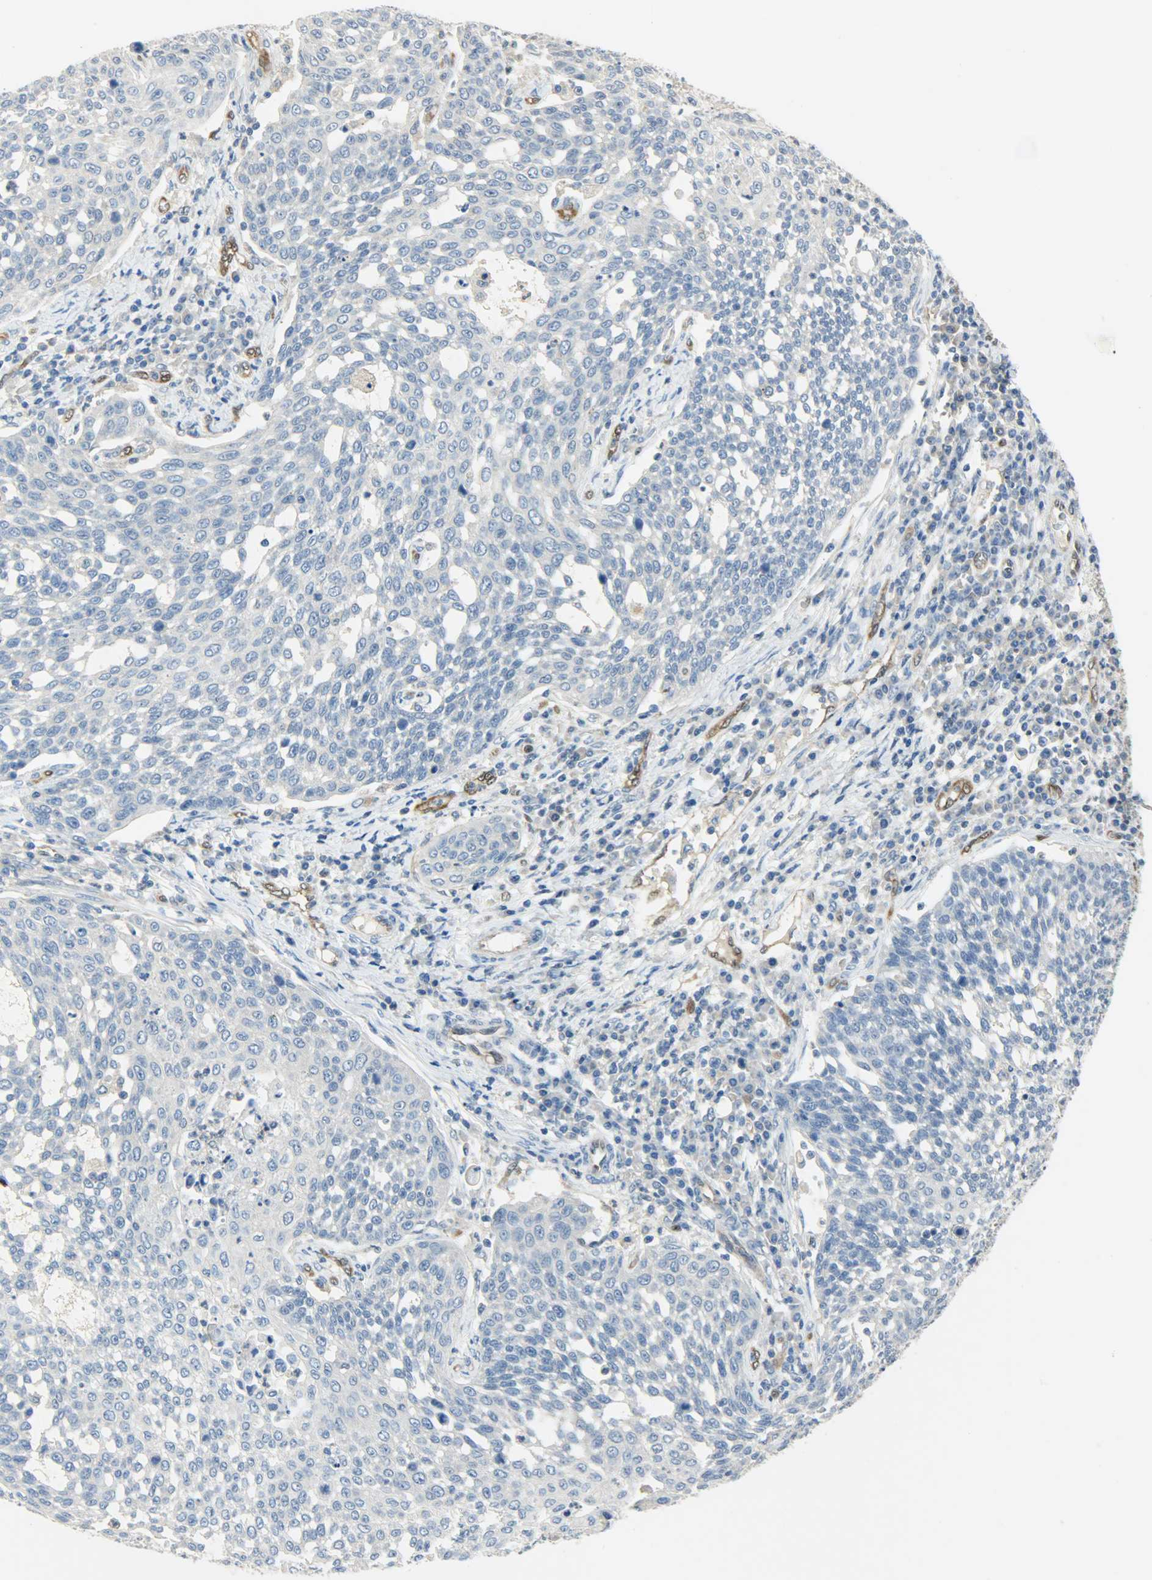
{"staining": {"intensity": "negative", "quantity": "none", "location": "none"}, "tissue": "cervical cancer", "cell_type": "Tumor cells", "image_type": "cancer", "snomed": [{"axis": "morphology", "description": "Squamous cell carcinoma, NOS"}, {"axis": "topography", "description": "Cervix"}], "caption": "There is no significant expression in tumor cells of cervical cancer.", "gene": "FKBP1A", "patient": {"sex": "female", "age": 34}}